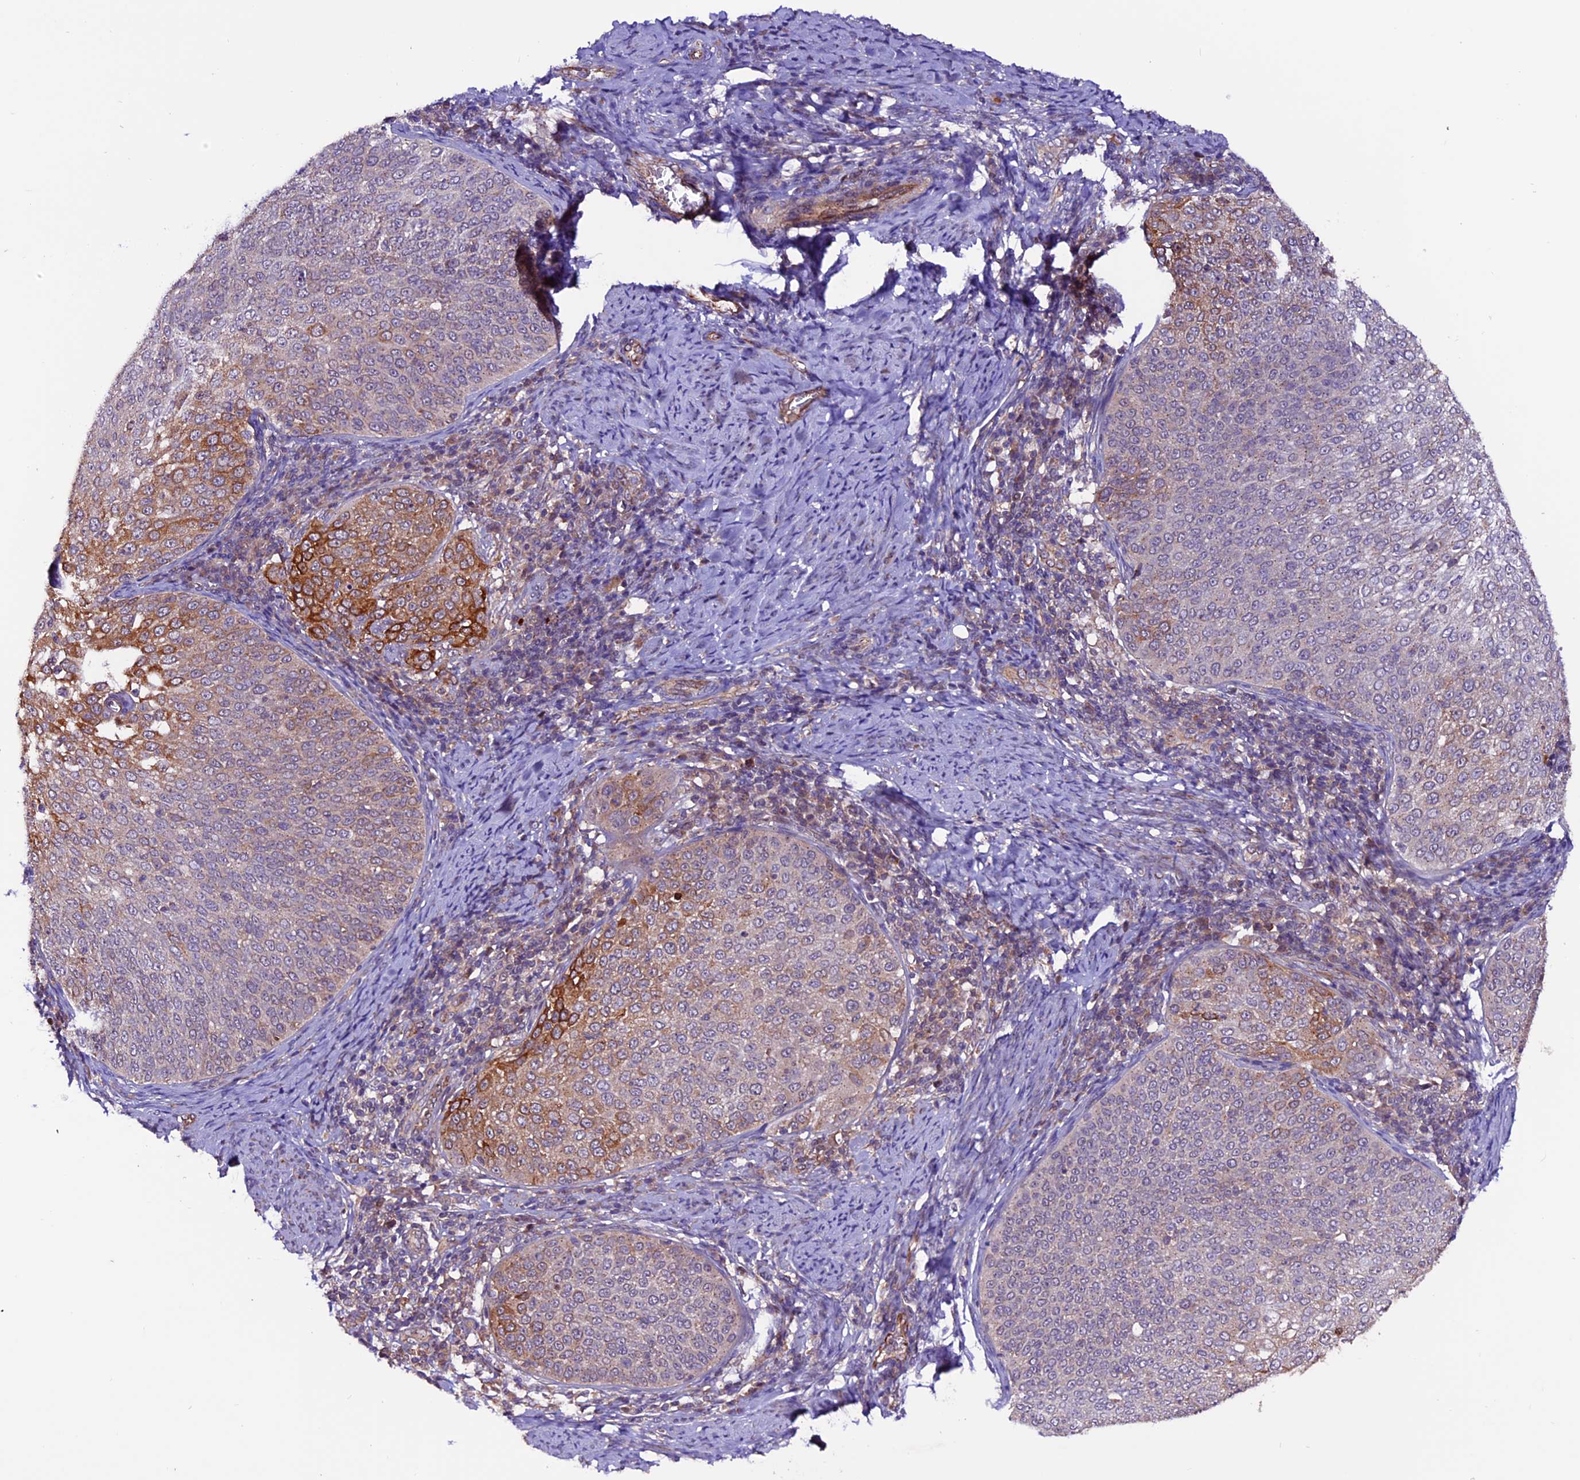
{"staining": {"intensity": "strong", "quantity": "25%-75%", "location": "cytoplasmic/membranous"}, "tissue": "cervical cancer", "cell_type": "Tumor cells", "image_type": "cancer", "snomed": [{"axis": "morphology", "description": "Squamous cell carcinoma, NOS"}, {"axis": "topography", "description": "Cervix"}], "caption": "A high-resolution micrograph shows immunohistochemistry (IHC) staining of cervical squamous cell carcinoma, which exhibits strong cytoplasmic/membranous expression in about 25%-75% of tumor cells.", "gene": "RINL", "patient": {"sex": "female", "age": 57}}